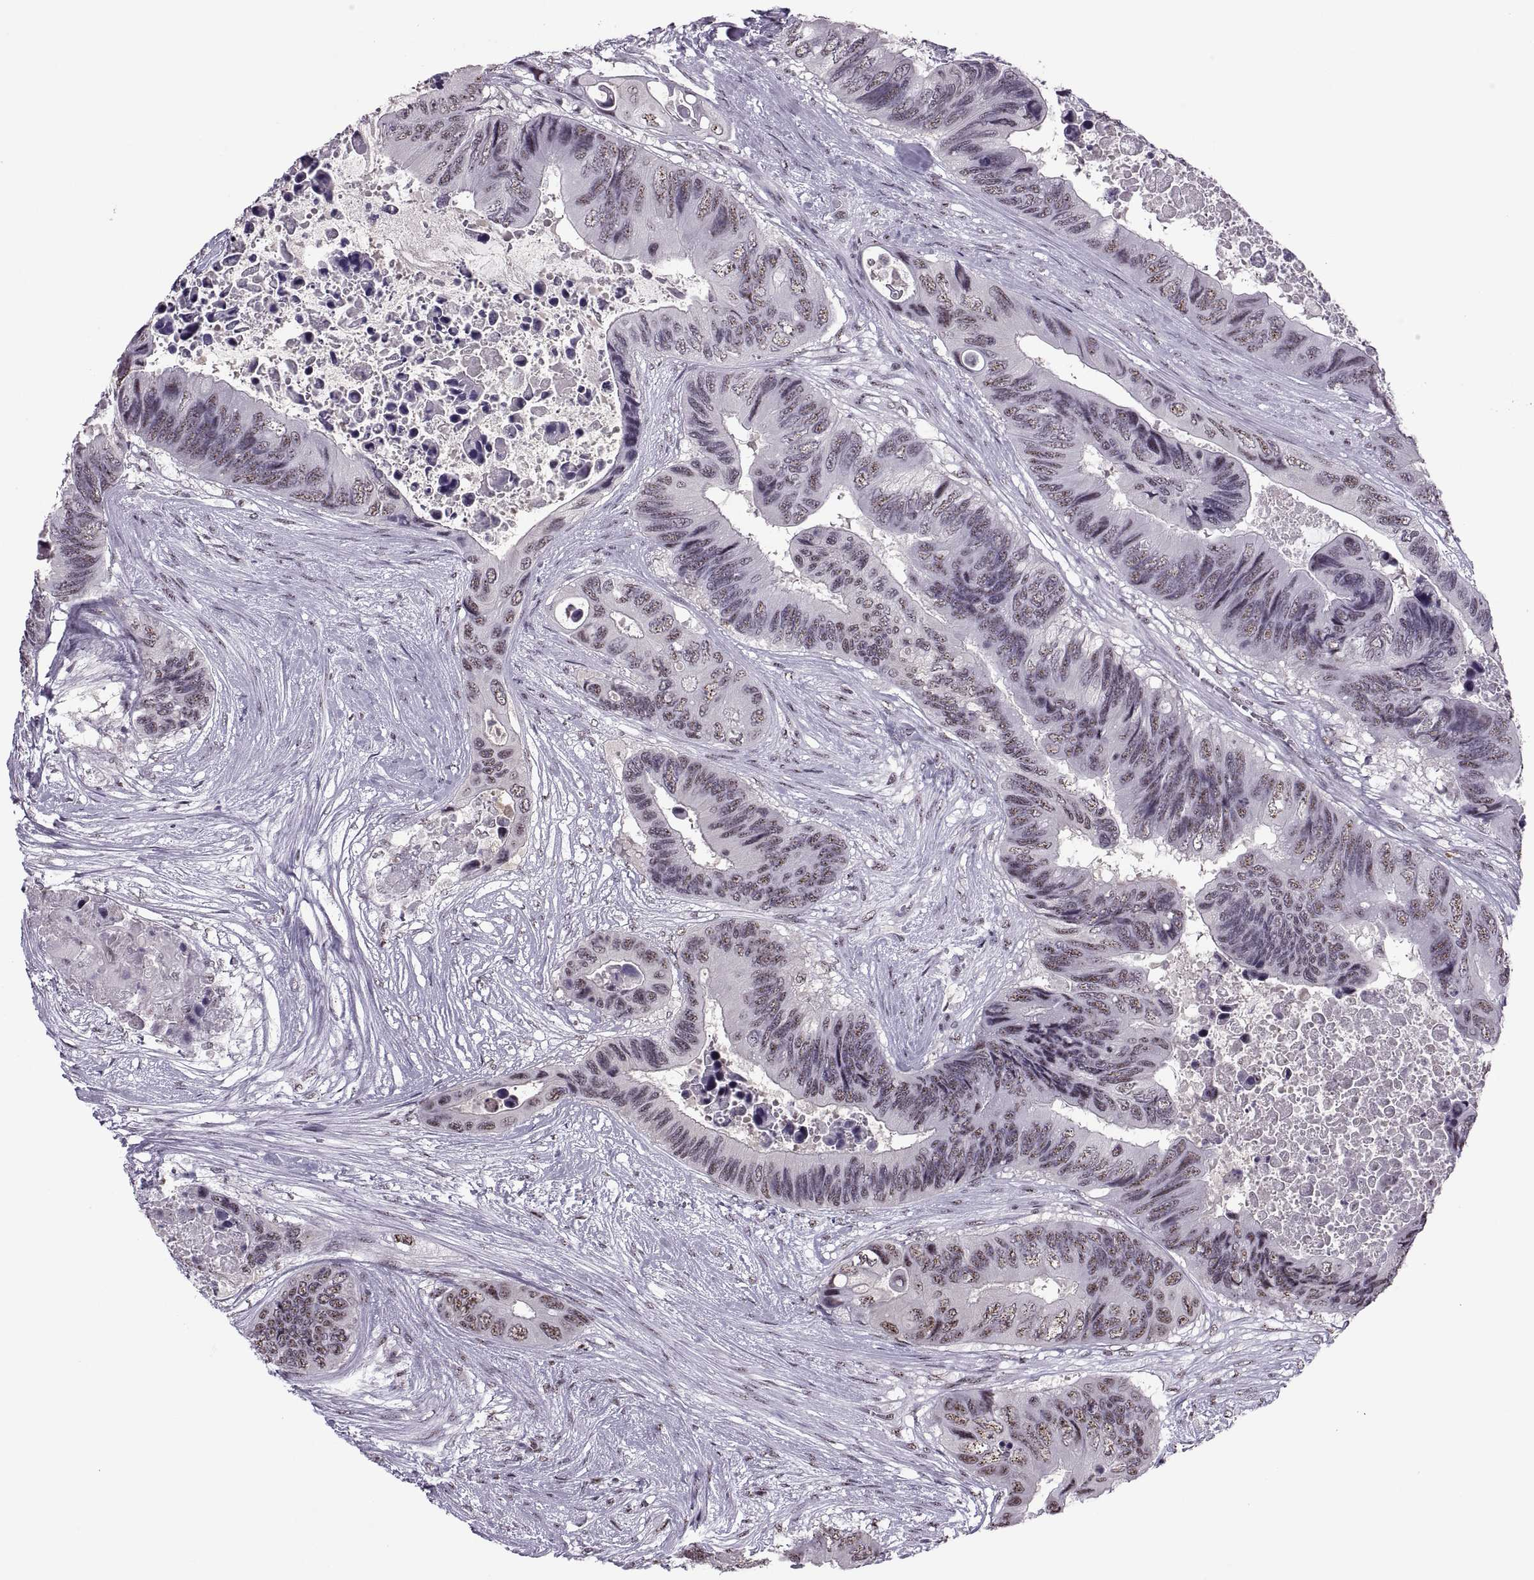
{"staining": {"intensity": "weak", "quantity": "25%-75%", "location": "nuclear"}, "tissue": "colorectal cancer", "cell_type": "Tumor cells", "image_type": "cancer", "snomed": [{"axis": "morphology", "description": "Adenocarcinoma, NOS"}, {"axis": "topography", "description": "Rectum"}], "caption": "Protein staining reveals weak nuclear staining in approximately 25%-75% of tumor cells in adenocarcinoma (colorectal).", "gene": "MAGEA4", "patient": {"sex": "male", "age": 63}}